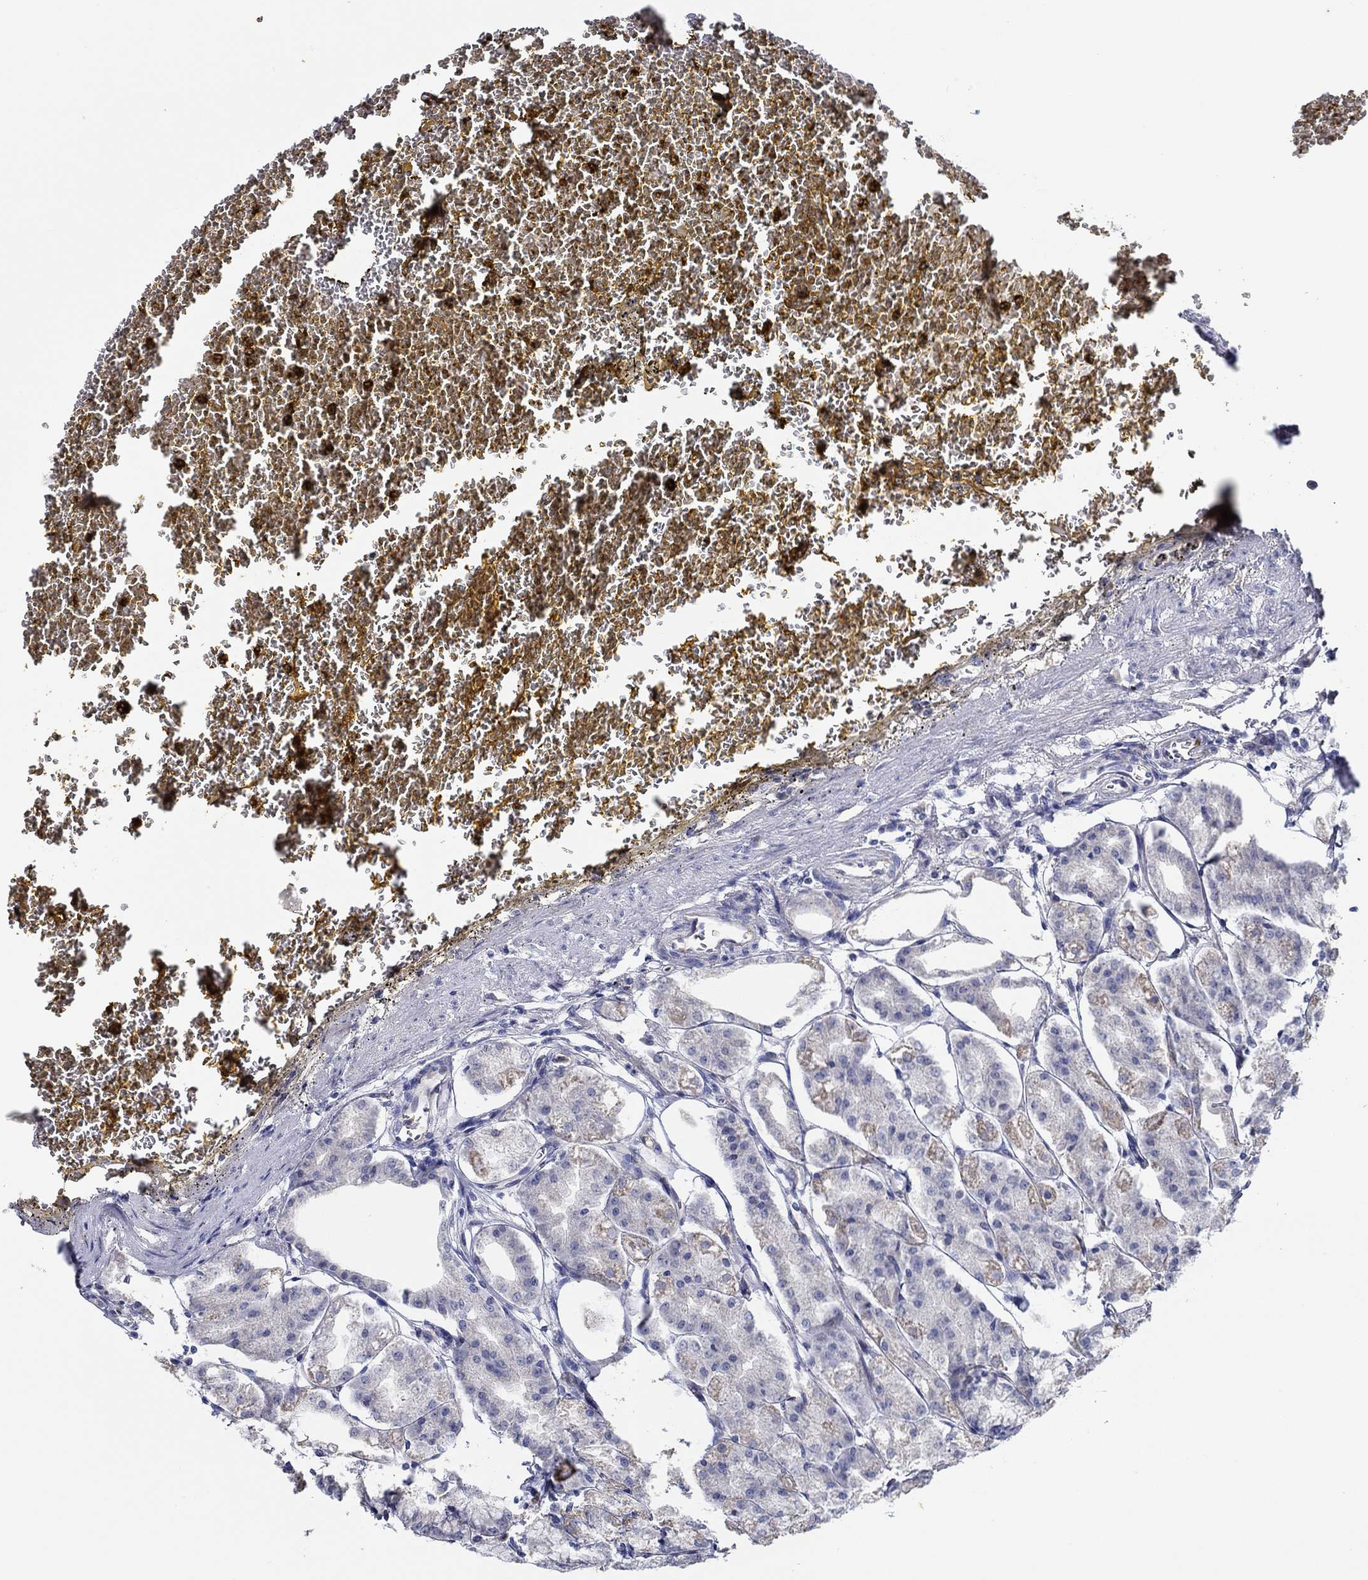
{"staining": {"intensity": "moderate", "quantity": "<25%", "location": "cytoplasmic/membranous"}, "tissue": "stomach", "cell_type": "Glandular cells", "image_type": "normal", "snomed": [{"axis": "morphology", "description": "Normal tissue, NOS"}, {"axis": "topography", "description": "Stomach, lower"}], "caption": "Protein expression analysis of benign stomach exhibits moderate cytoplasmic/membranous staining in about <25% of glandular cells.", "gene": "CFAP61", "patient": {"sex": "male", "age": 71}}